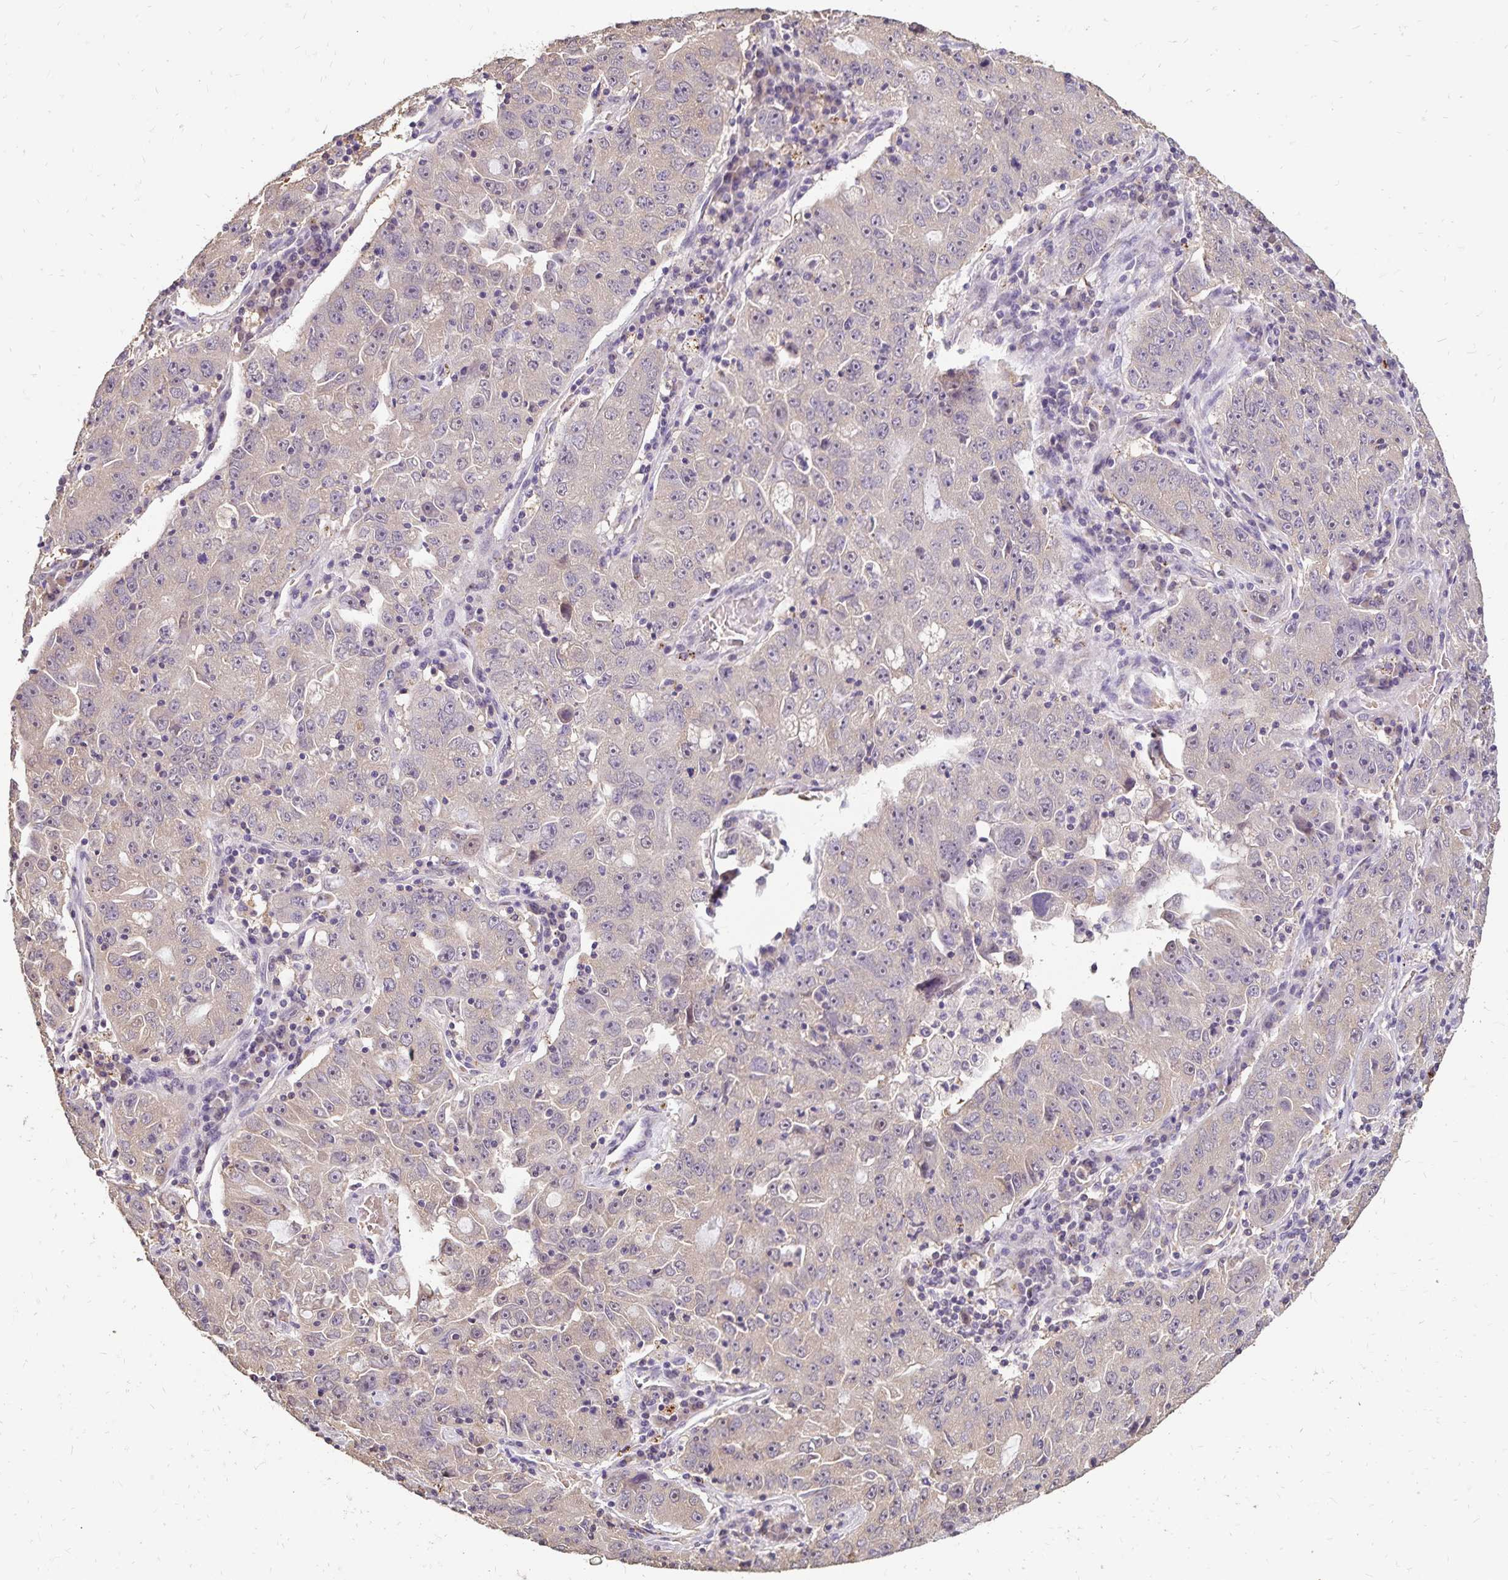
{"staining": {"intensity": "negative", "quantity": "none", "location": "none"}, "tissue": "lung cancer", "cell_type": "Tumor cells", "image_type": "cancer", "snomed": [{"axis": "morphology", "description": "Normal morphology"}, {"axis": "morphology", "description": "Adenocarcinoma, NOS"}, {"axis": "topography", "description": "Lymph node"}, {"axis": "topography", "description": "Lung"}], "caption": "Immunohistochemical staining of human lung cancer (adenocarcinoma) shows no significant expression in tumor cells. (Stains: DAB (3,3'-diaminobenzidine) immunohistochemistry (IHC) with hematoxylin counter stain, Microscopy: brightfield microscopy at high magnification).", "gene": "EMC10", "patient": {"sex": "female", "age": 57}}